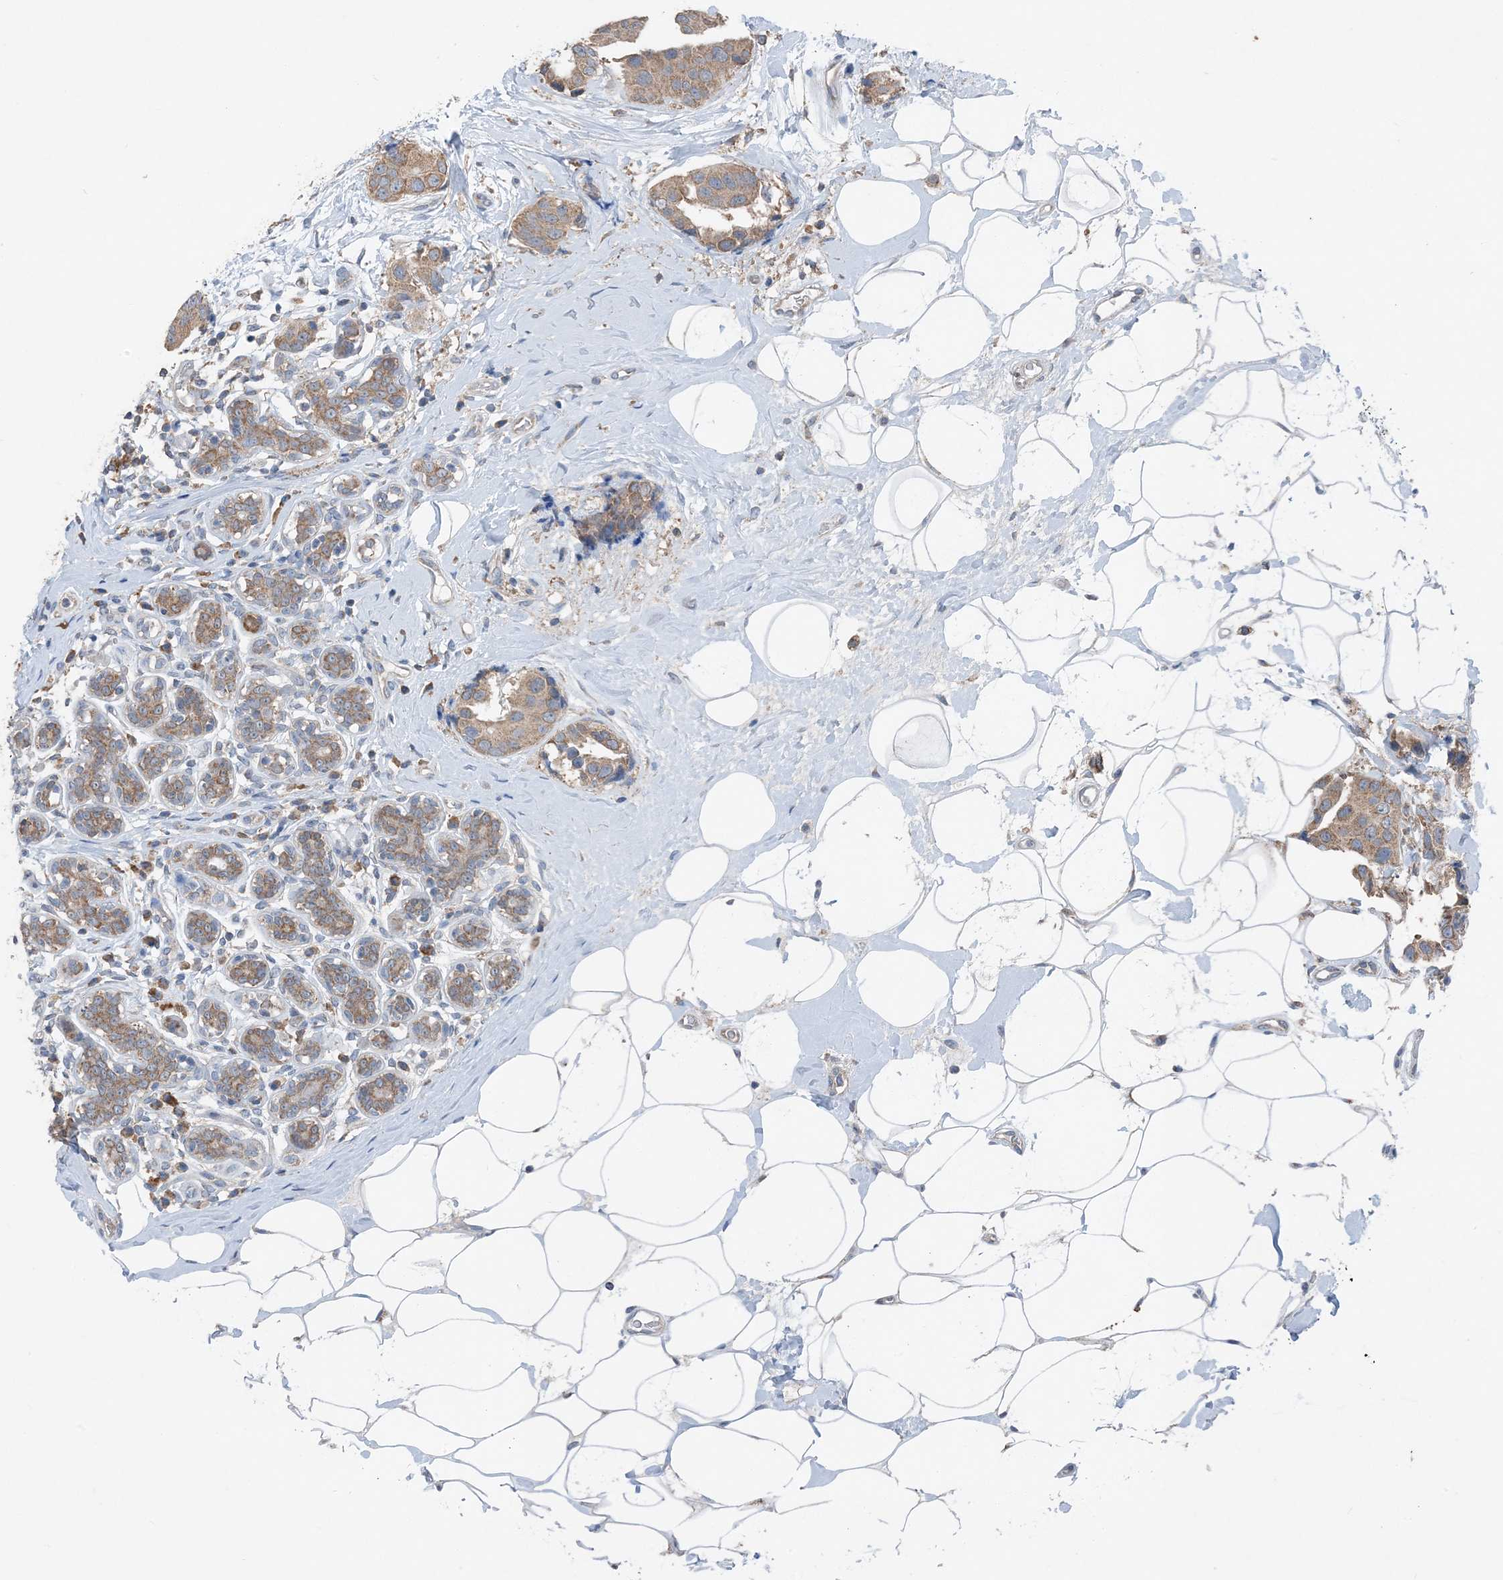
{"staining": {"intensity": "weak", "quantity": ">75%", "location": "cytoplasmic/membranous"}, "tissue": "breast cancer", "cell_type": "Tumor cells", "image_type": "cancer", "snomed": [{"axis": "morphology", "description": "Normal tissue, NOS"}, {"axis": "morphology", "description": "Duct carcinoma"}, {"axis": "topography", "description": "Breast"}], "caption": "A brown stain highlights weak cytoplasmic/membranous expression of a protein in human breast cancer (invasive ductal carcinoma) tumor cells. (DAB IHC, brown staining for protein, blue staining for nuclei).", "gene": "DHX30", "patient": {"sex": "female", "age": 39}}